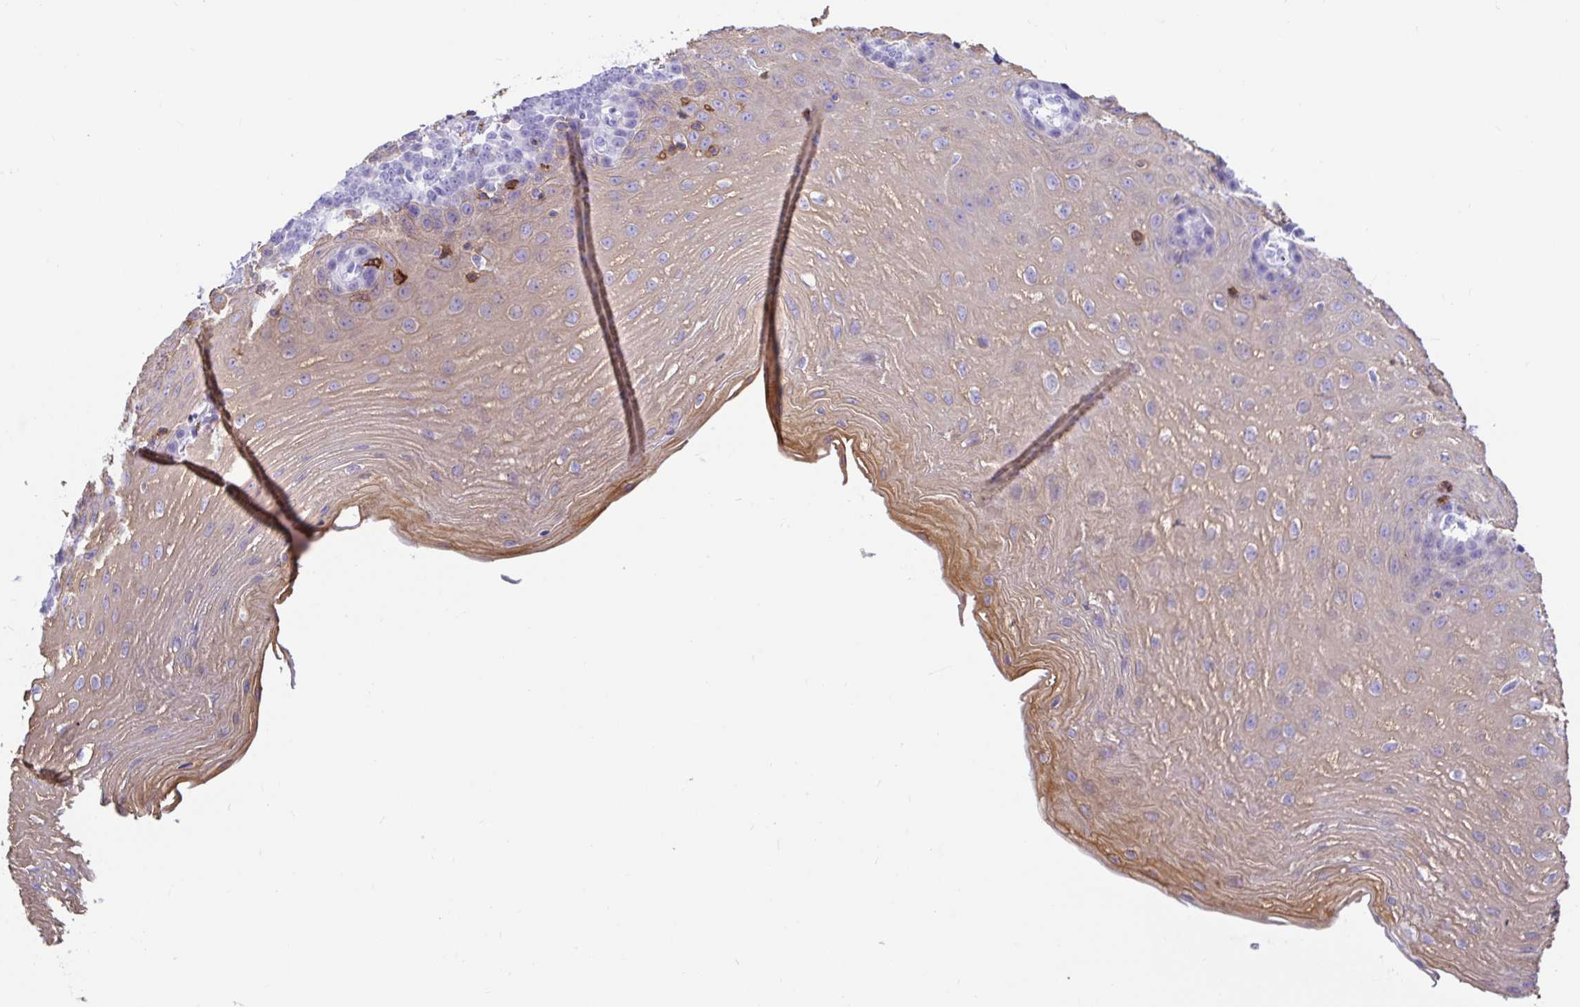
{"staining": {"intensity": "weak", "quantity": ">75%", "location": "cytoplasmic/membranous"}, "tissue": "esophagus", "cell_type": "Squamous epithelial cells", "image_type": "normal", "snomed": [{"axis": "morphology", "description": "Normal tissue, NOS"}, {"axis": "topography", "description": "Esophagus"}], "caption": "DAB (3,3'-diaminobenzidine) immunohistochemical staining of benign esophagus exhibits weak cytoplasmic/membranous protein positivity in about >75% of squamous epithelial cells. Ihc stains the protein of interest in brown and the nuclei are stained blue.", "gene": "CD5", "patient": {"sex": "female", "age": 81}}